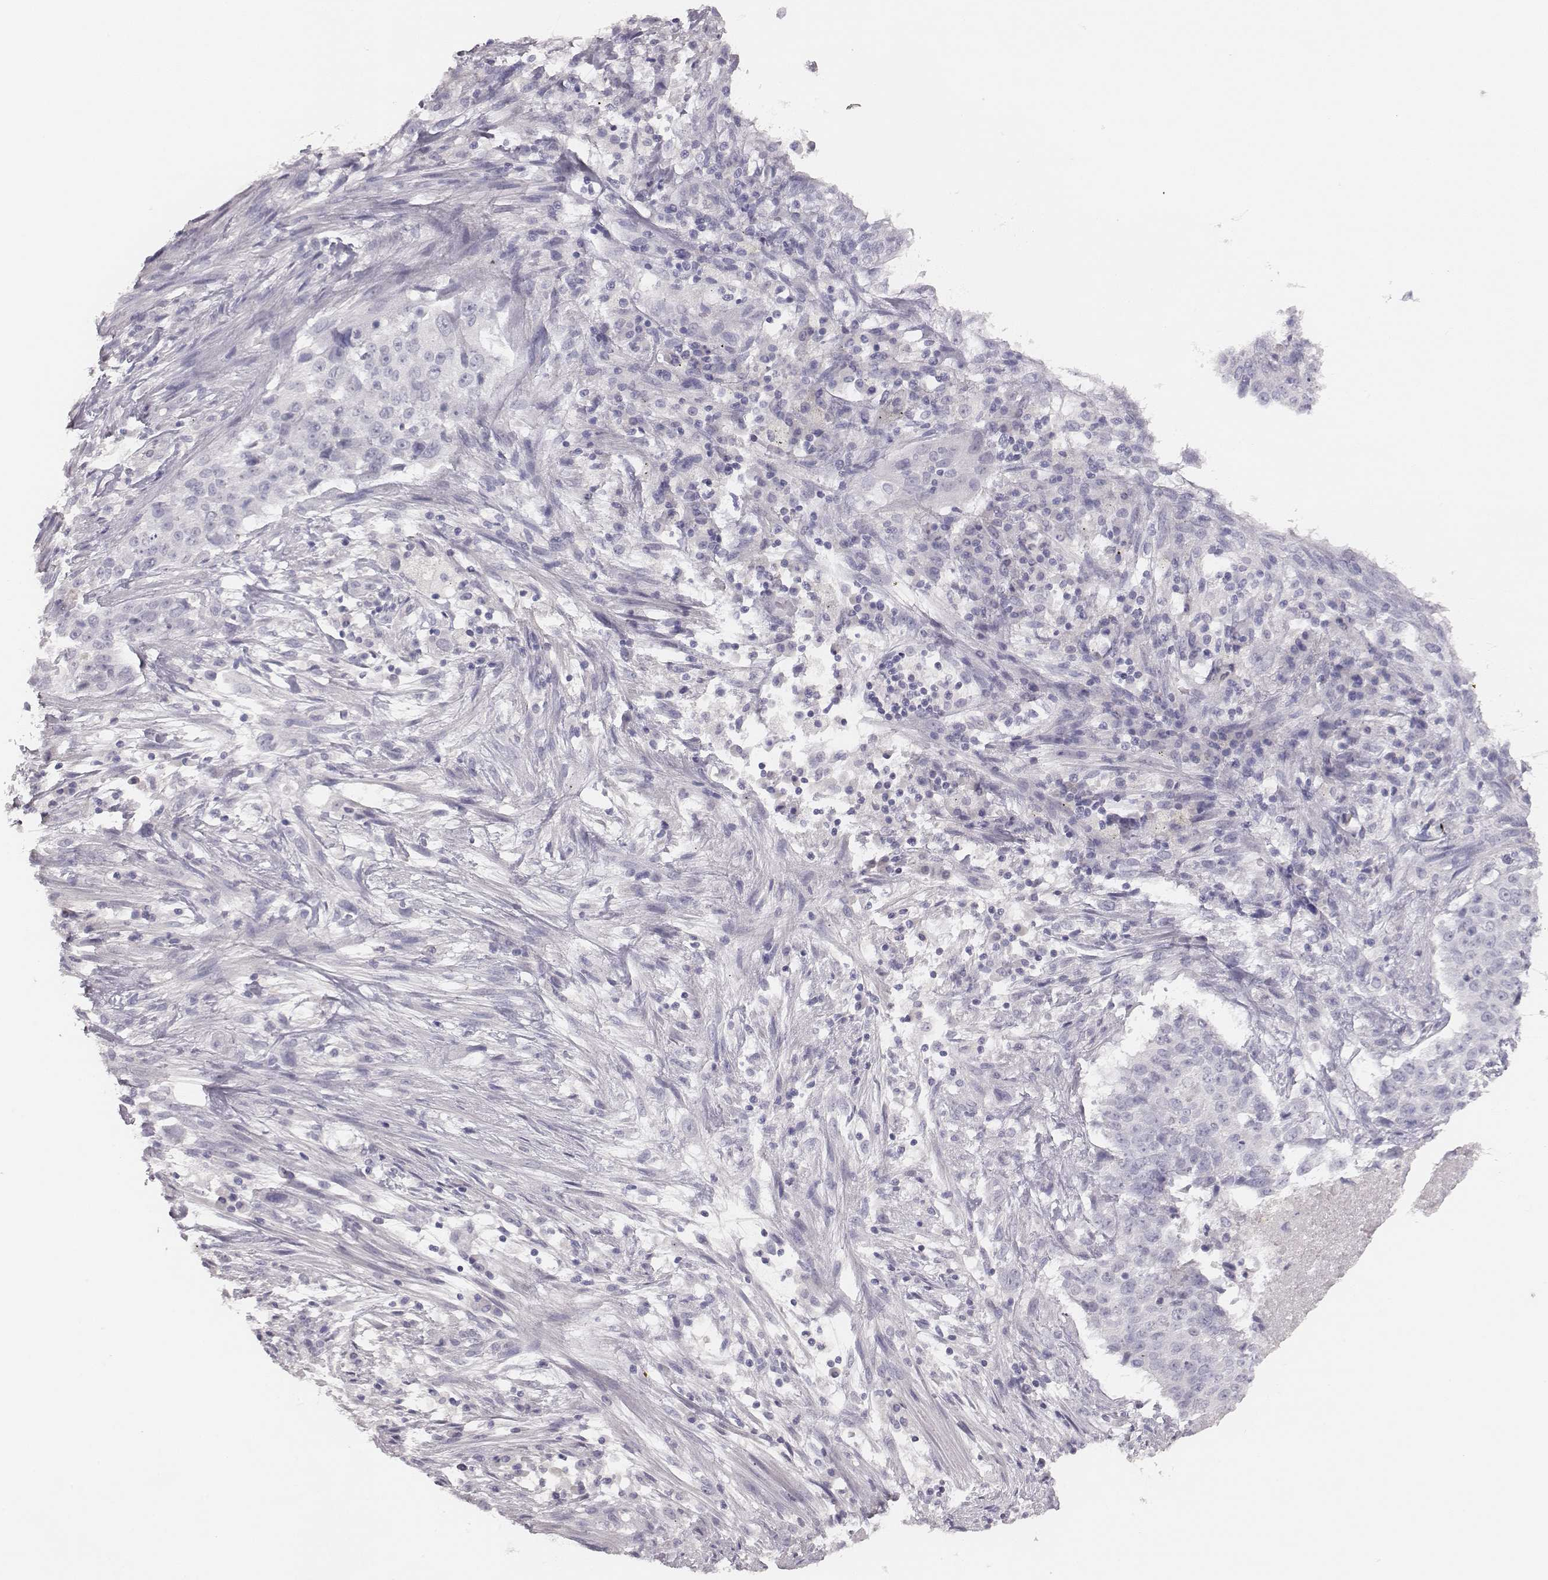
{"staining": {"intensity": "negative", "quantity": "none", "location": "none"}, "tissue": "lung cancer", "cell_type": "Tumor cells", "image_type": "cancer", "snomed": [{"axis": "morphology", "description": "Normal tissue, NOS"}, {"axis": "morphology", "description": "Squamous cell carcinoma, NOS"}, {"axis": "topography", "description": "Bronchus"}, {"axis": "topography", "description": "Lung"}], "caption": "This is an immunohistochemistry (IHC) micrograph of human lung cancer. There is no staining in tumor cells.", "gene": "MYH6", "patient": {"sex": "male", "age": 64}}